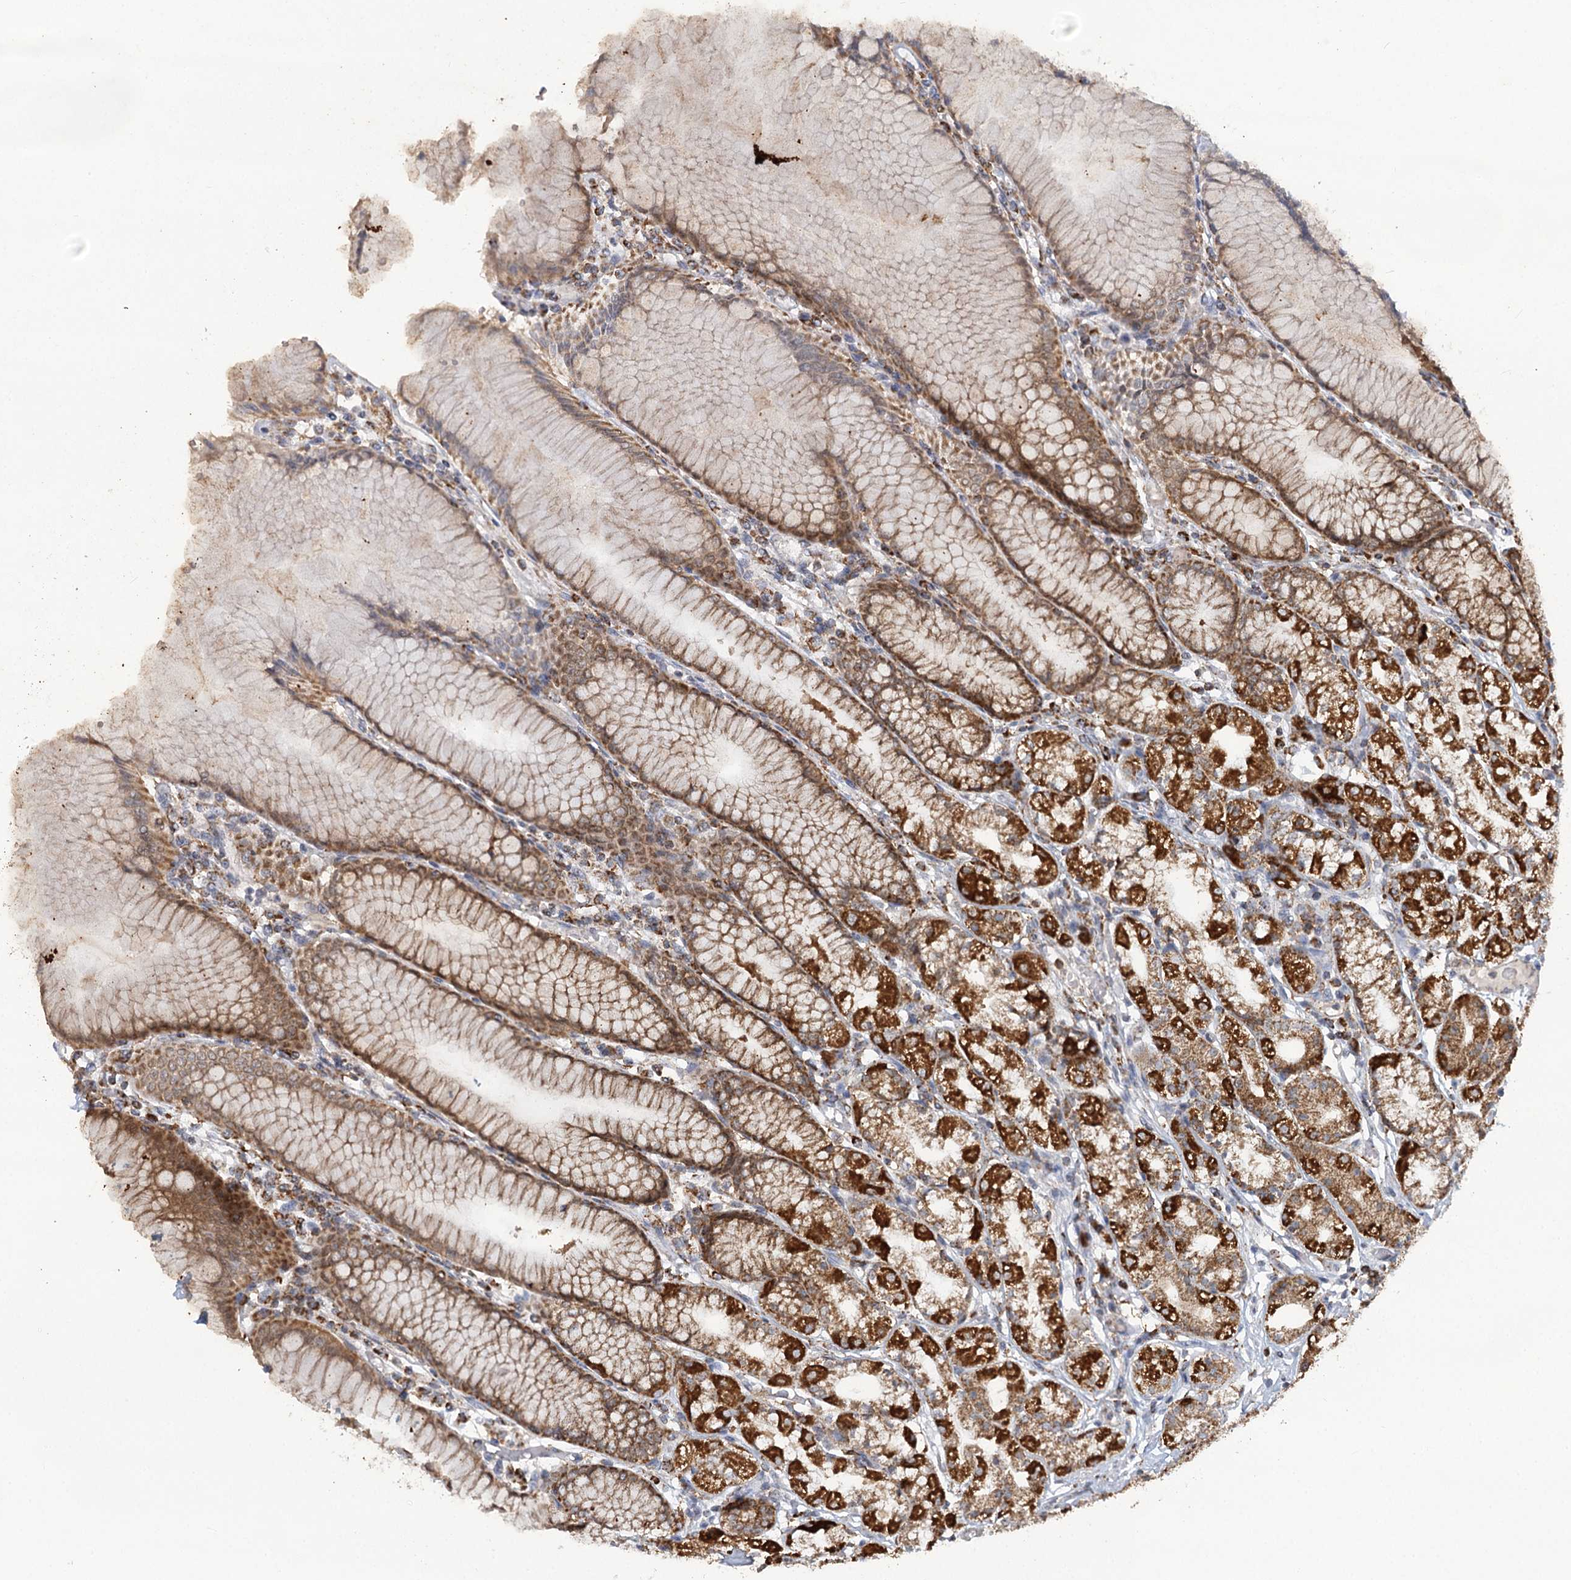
{"staining": {"intensity": "strong", "quantity": ">75%", "location": "cytoplasmic/membranous"}, "tissue": "stomach", "cell_type": "Glandular cells", "image_type": "normal", "snomed": [{"axis": "morphology", "description": "Normal tissue, NOS"}, {"axis": "topography", "description": "Stomach"}], "caption": "IHC image of normal stomach: human stomach stained using IHC reveals high levels of strong protein expression localized specifically in the cytoplasmic/membranous of glandular cells, appearing as a cytoplasmic/membranous brown color.", "gene": "TAS1R1", "patient": {"sex": "female", "age": 57}}